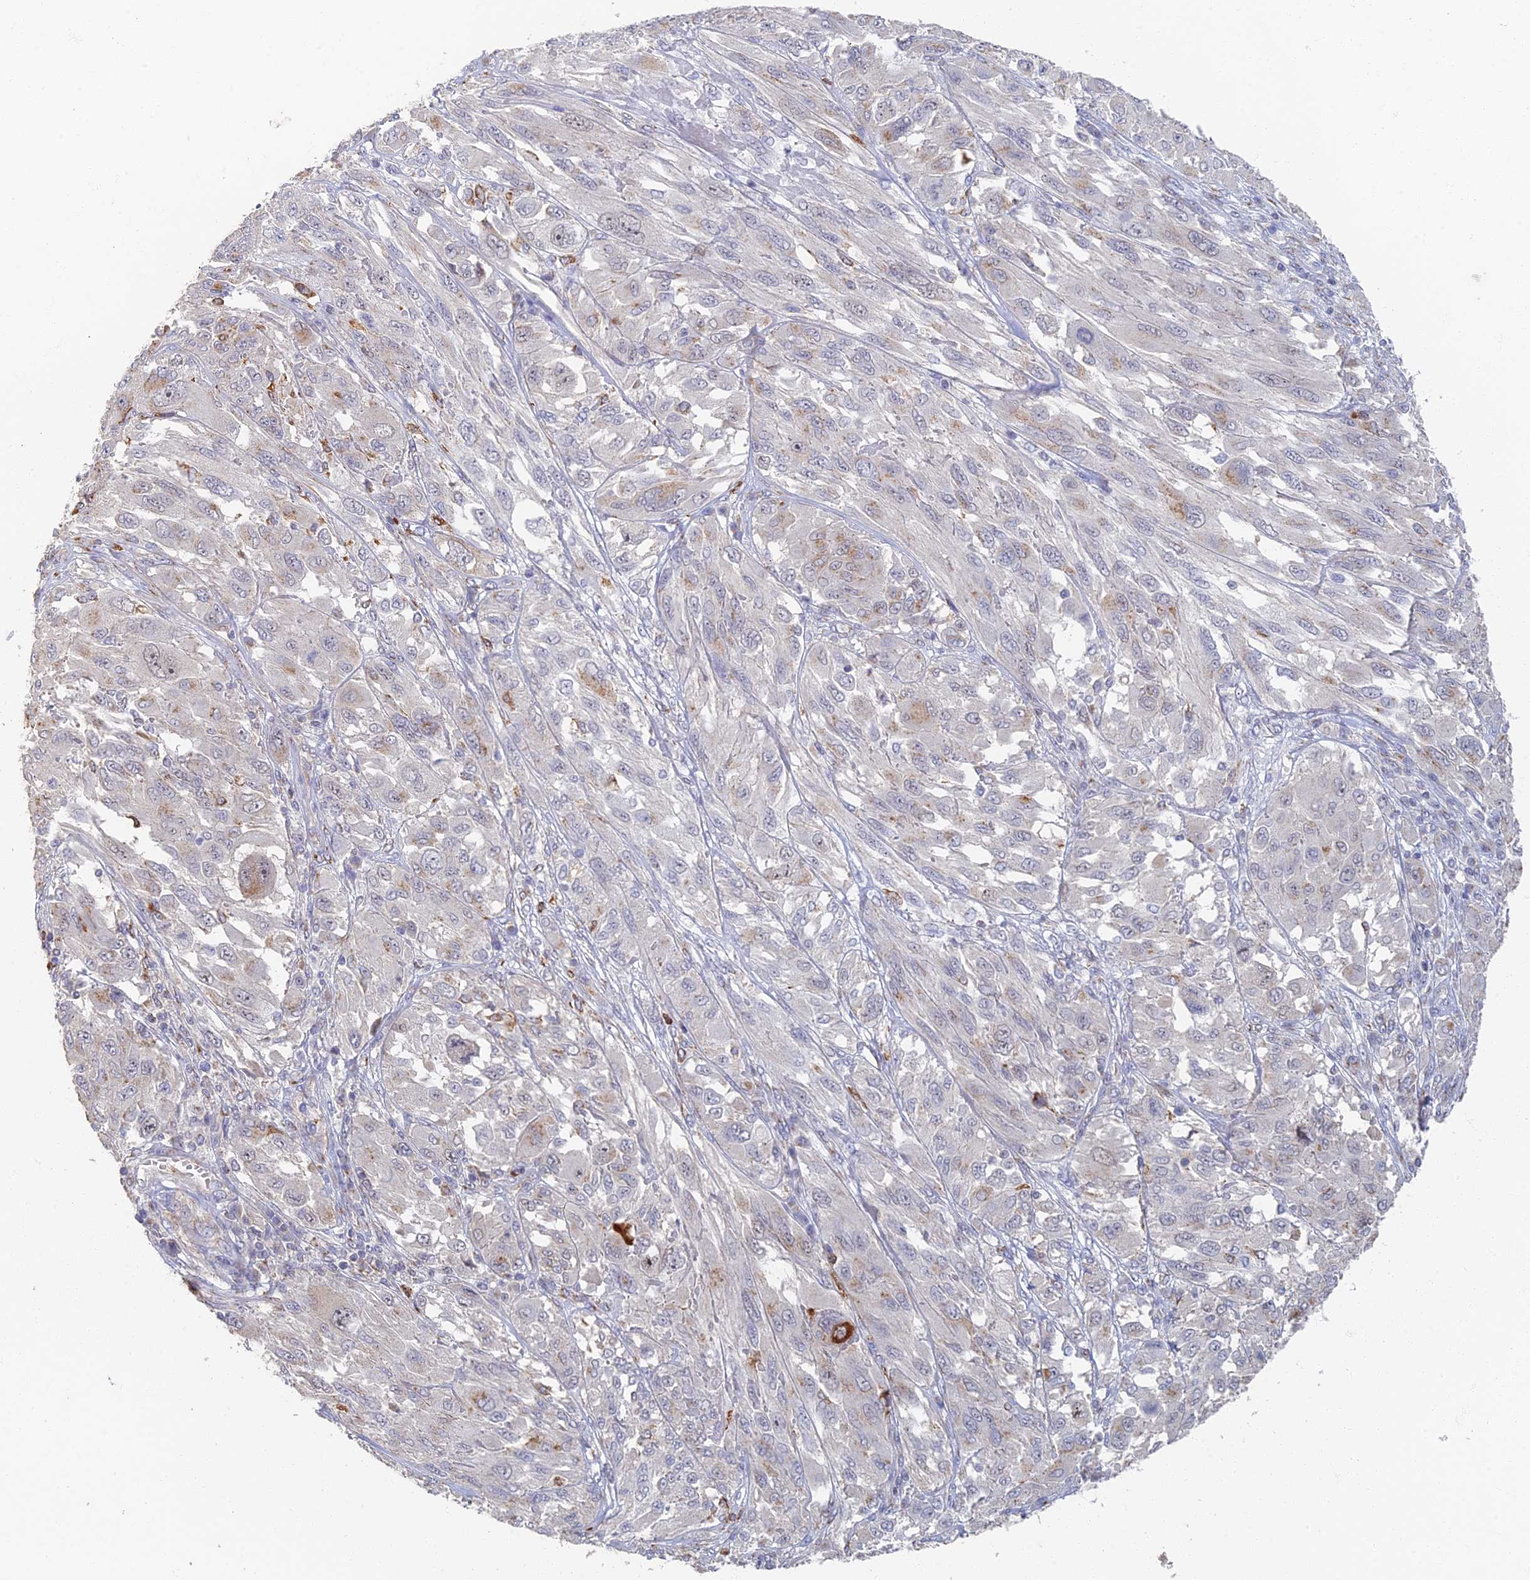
{"staining": {"intensity": "moderate", "quantity": "<25%", "location": "cytoplasmic/membranous"}, "tissue": "melanoma", "cell_type": "Tumor cells", "image_type": "cancer", "snomed": [{"axis": "morphology", "description": "Malignant melanoma, NOS"}, {"axis": "topography", "description": "Skin"}], "caption": "DAB (3,3'-diaminobenzidine) immunohistochemical staining of malignant melanoma reveals moderate cytoplasmic/membranous protein expression in about <25% of tumor cells.", "gene": "GPATCH1", "patient": {"sex": "female", "age": 91}}